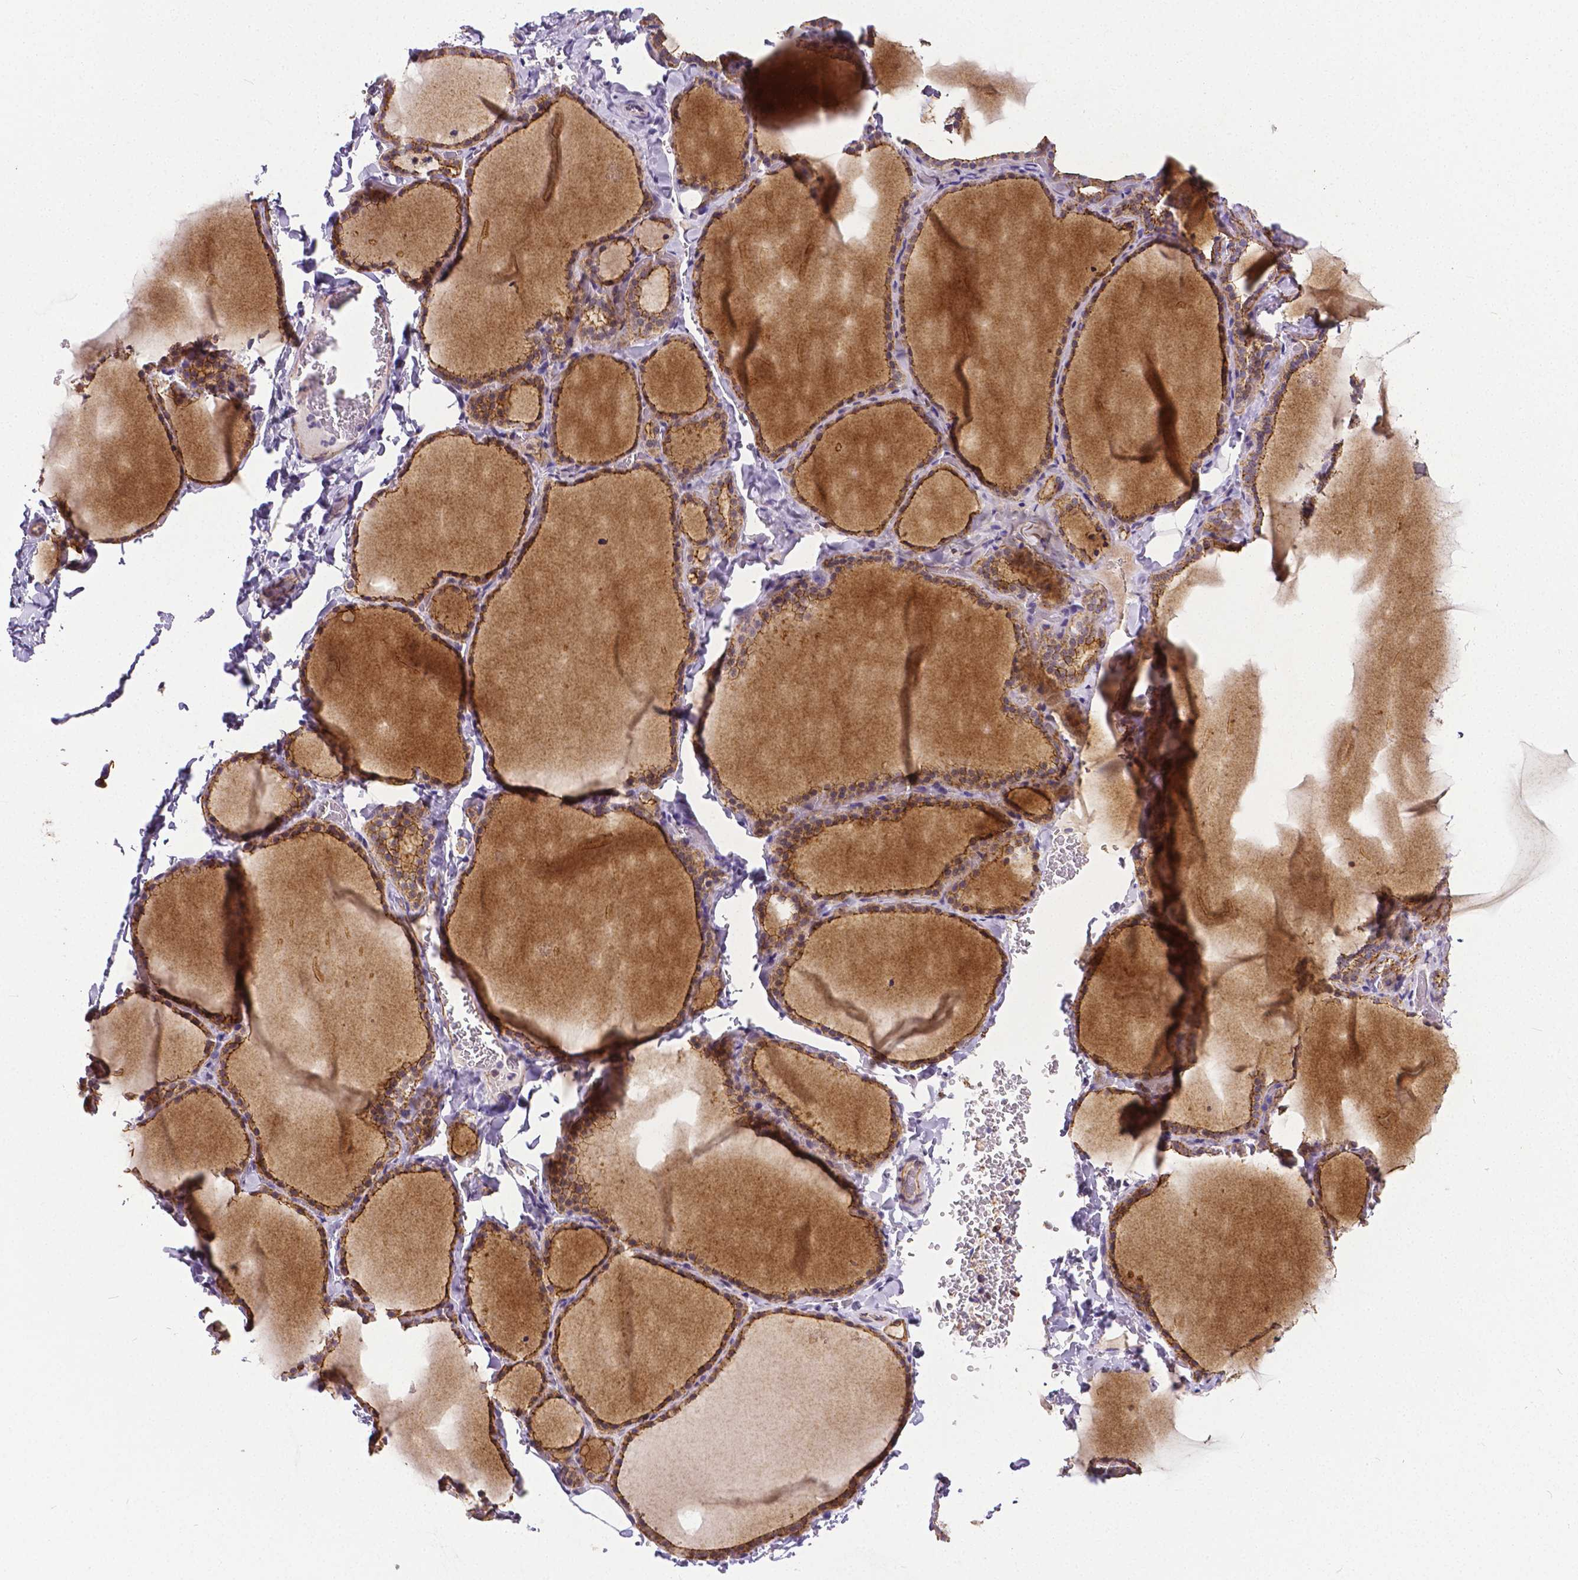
{"staining": {"intensity": "weak", "quantity": ">75%", "location": "cytoplasmic/membranous"}, "tissue": "thyroid gland", "cell_type": "Glandular cells", "image_type": "normal", "snomed": [{"axis": "morphology", "description": "Normal tissue, NOS"}, {"axis": "topography", "description": "Thyroid gland"}], "caption": "The micrograph displays a brown stain indicating the presence of a protein in the cytoplasmic/membranous of glandular cells in thyroid gland. The protein of interest is shown in brown color, while the nuclei are stained blue.", "gene": "OCLN", "patient": {"sex": "female", "age": 22}}